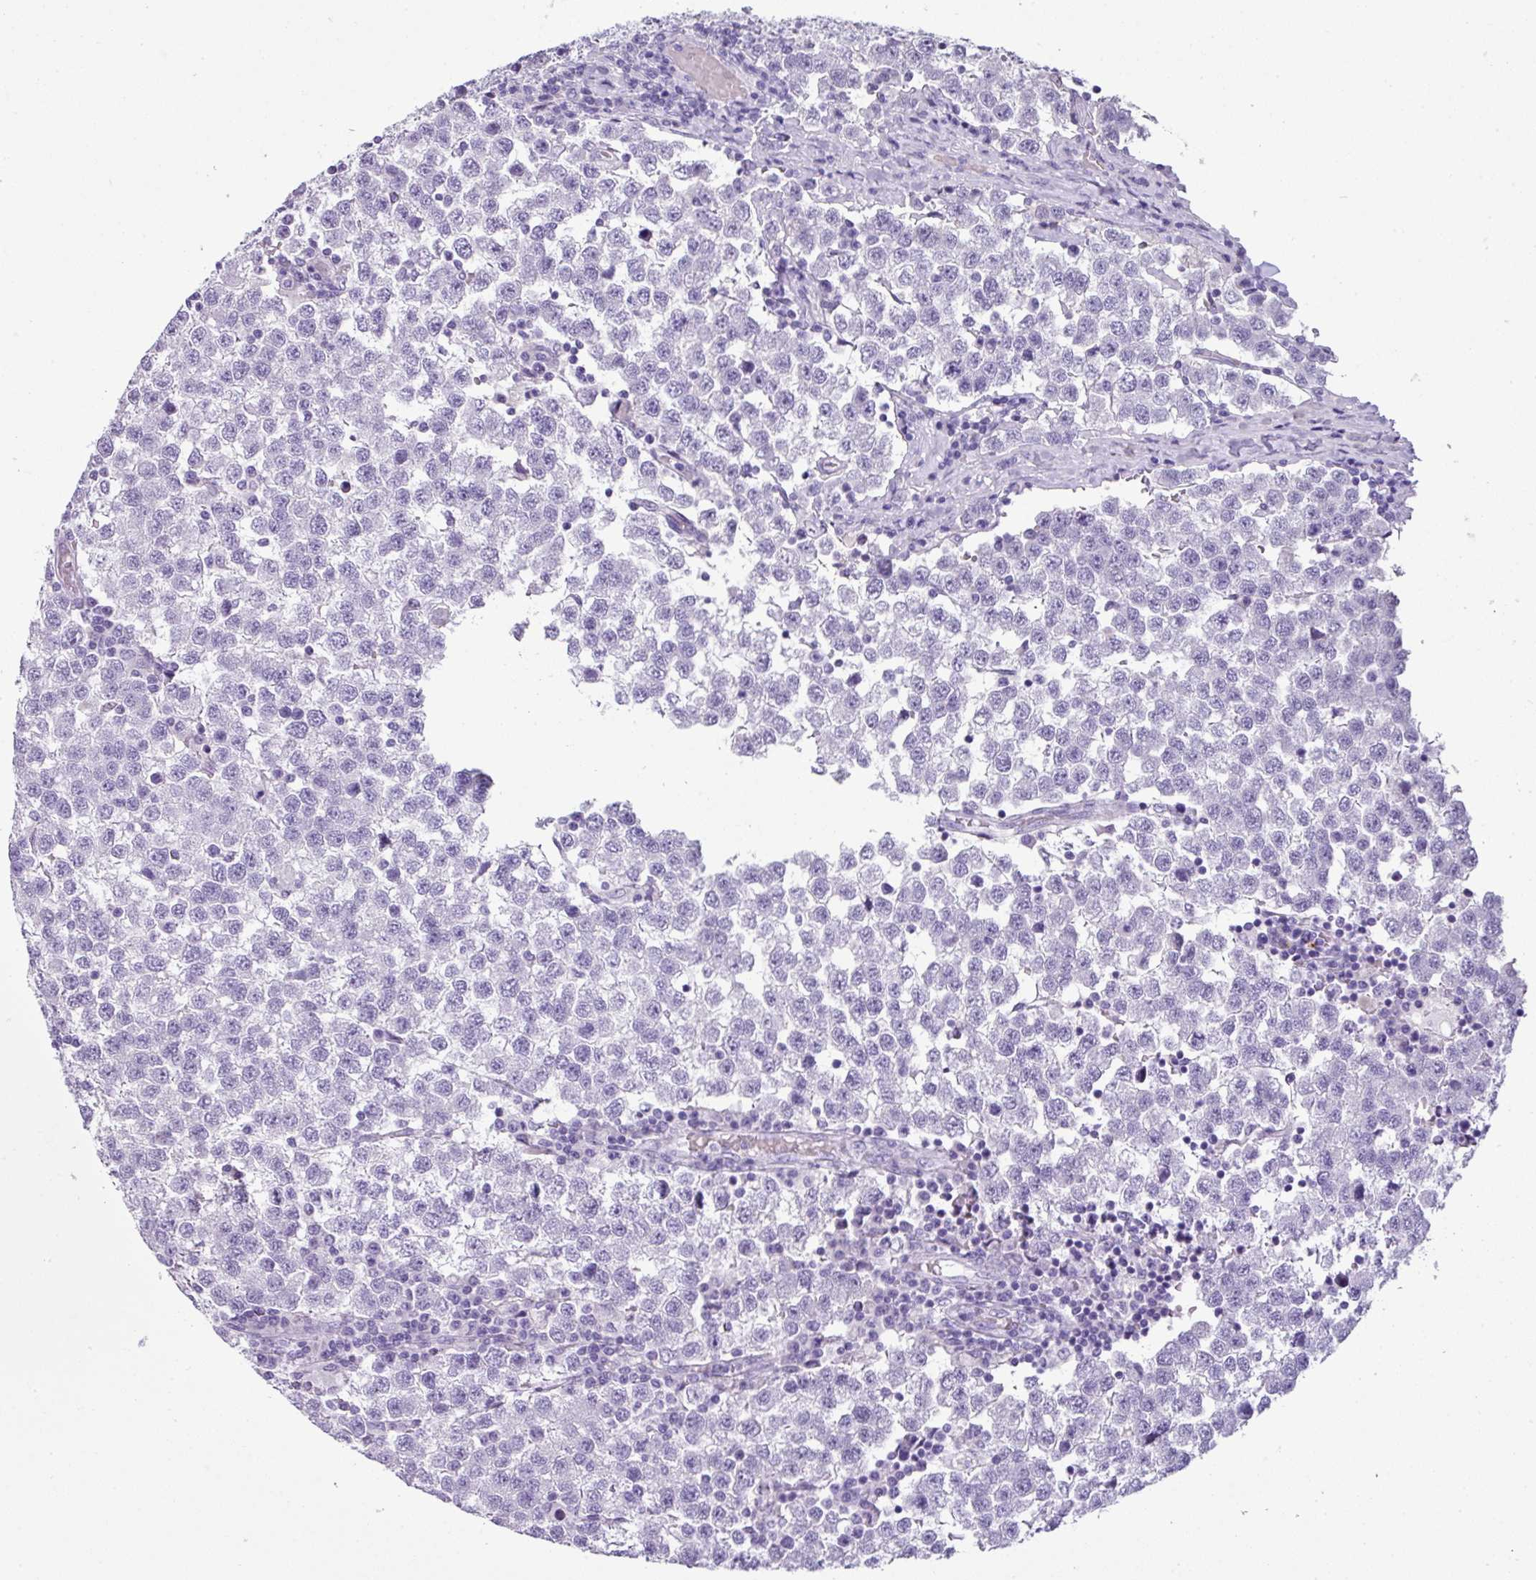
{"staining": {"intensity": "negative", "quantity": "none", "location": "none"}, "tissue": "testis cancer", "cell_type": "Tumor cells", "image_type": "cancer", "snomed": [{"axis": "morphology", "description": "Seminoma, NOS"}, {"axis": "topography", "description": "Testis"}], "caption": "Protein analysis of testis seminoma displays no significant expression in tumor cells. The staining was performed using DAB (3,3'-diaminobenzidine) to visualize the protein expression in brown, while the nuclei were stained in blue with hematoxylin (Magnification: 20x).", "gene": "CTSG", "patient": {"sex": "male", "age": 34}}